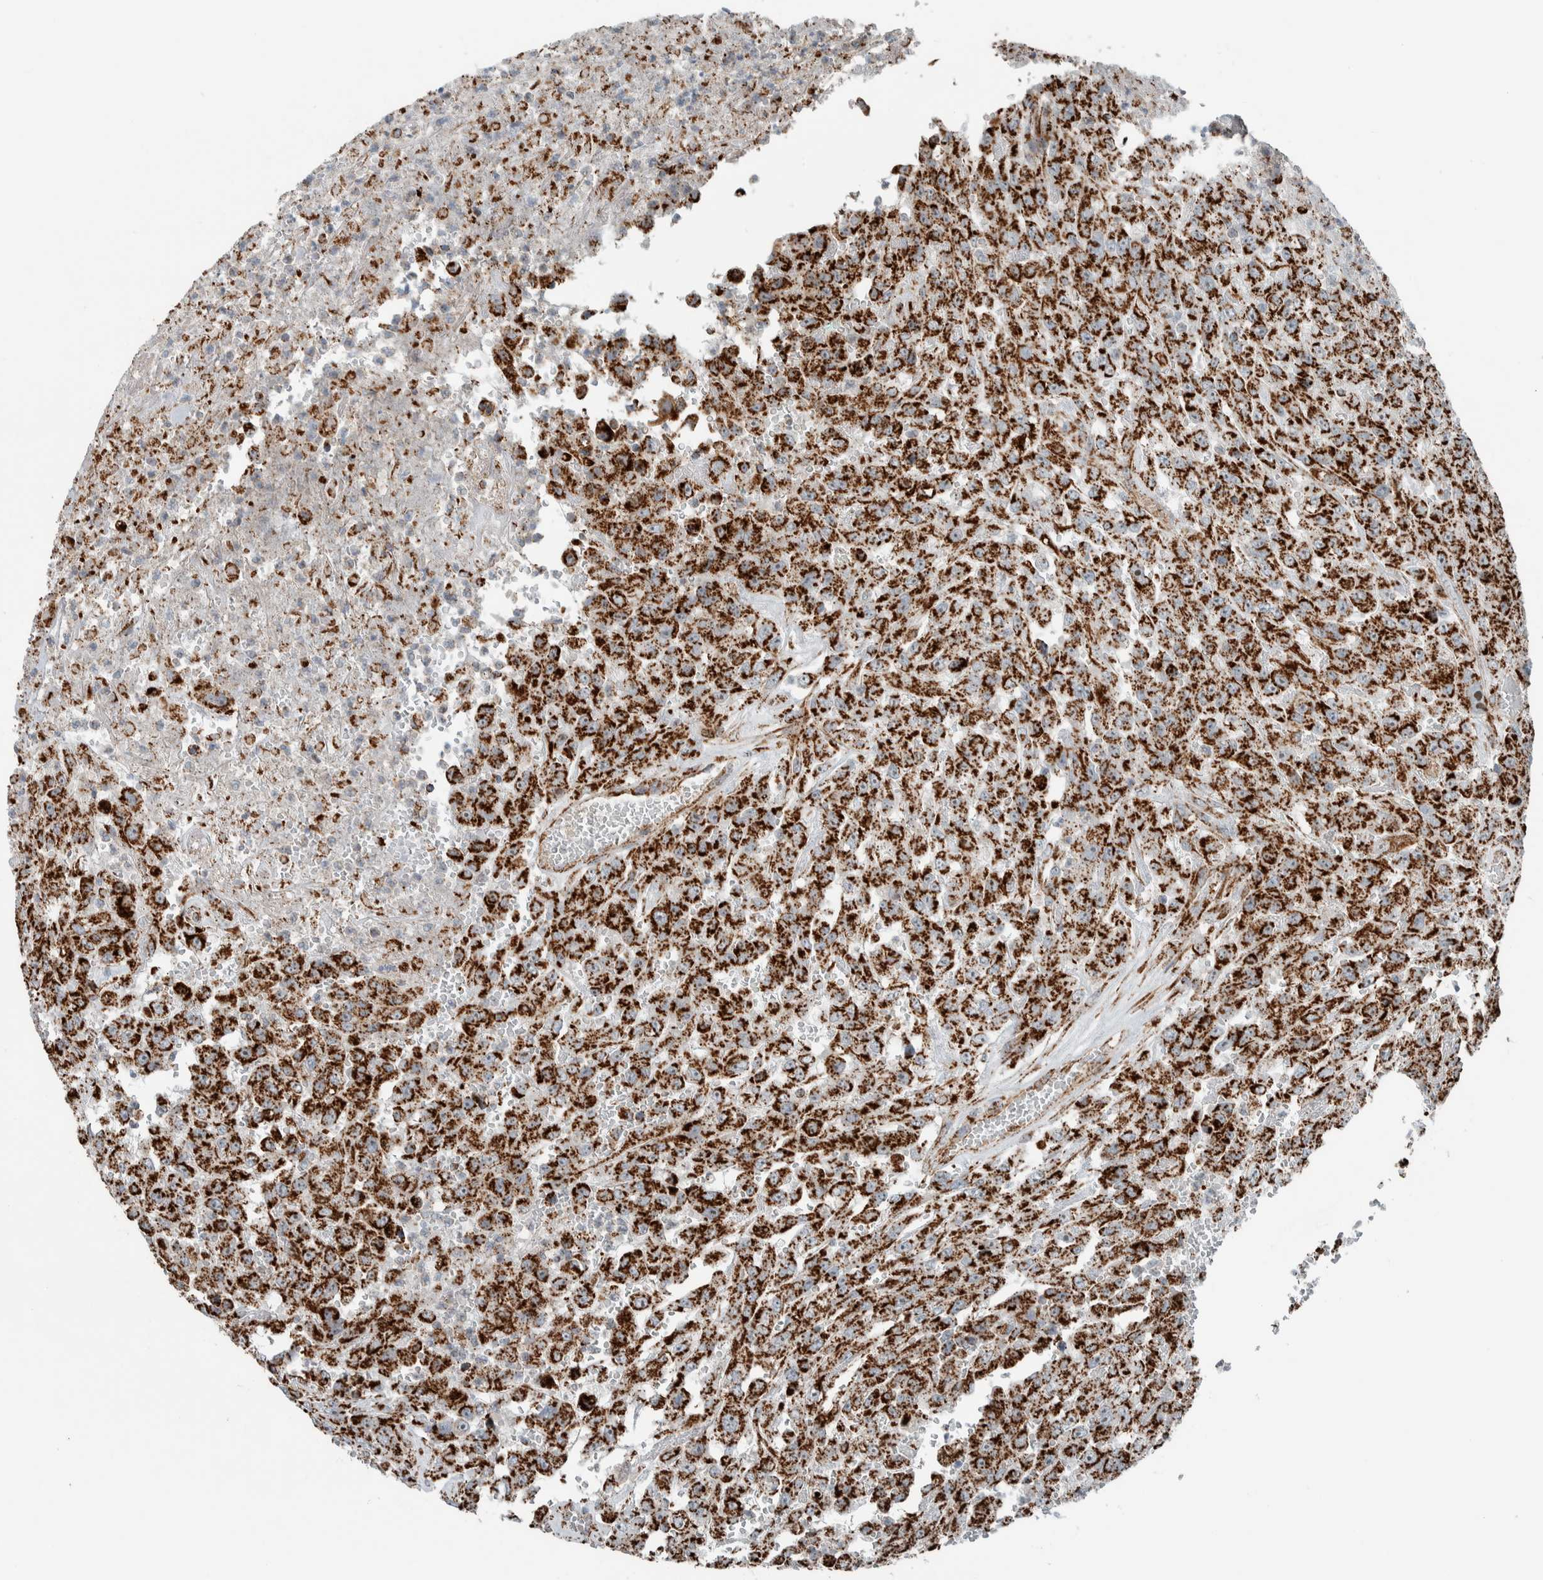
{"staining": {"intensity": "strong", "quantity": ">75%", "location": "cytoplasmic/membranous"}, "tissue": "urothelial cancer", "cell_type": "Tumor cells", "image_type": "cancer", "snomed": [{"axis": "morphology", "description": "Urothelial carcinoma, High grade"}, {"axis": "topography", "description": "Urinary bladder"}], "caption": "Immunohistochemical staining of human urothelial carcinoma (high-grade) shows high levels of strong cytoplasmic/membranous staining in approximately >75% of tumor cells. Using DAB (3,3'-diaminobenzidine) (brown) and hematoxylin (blue) stains, captured at high magnification using brightfield microscopy.", "gene": "CNTROB", "patient": {"sex": "male", "age": 46}}